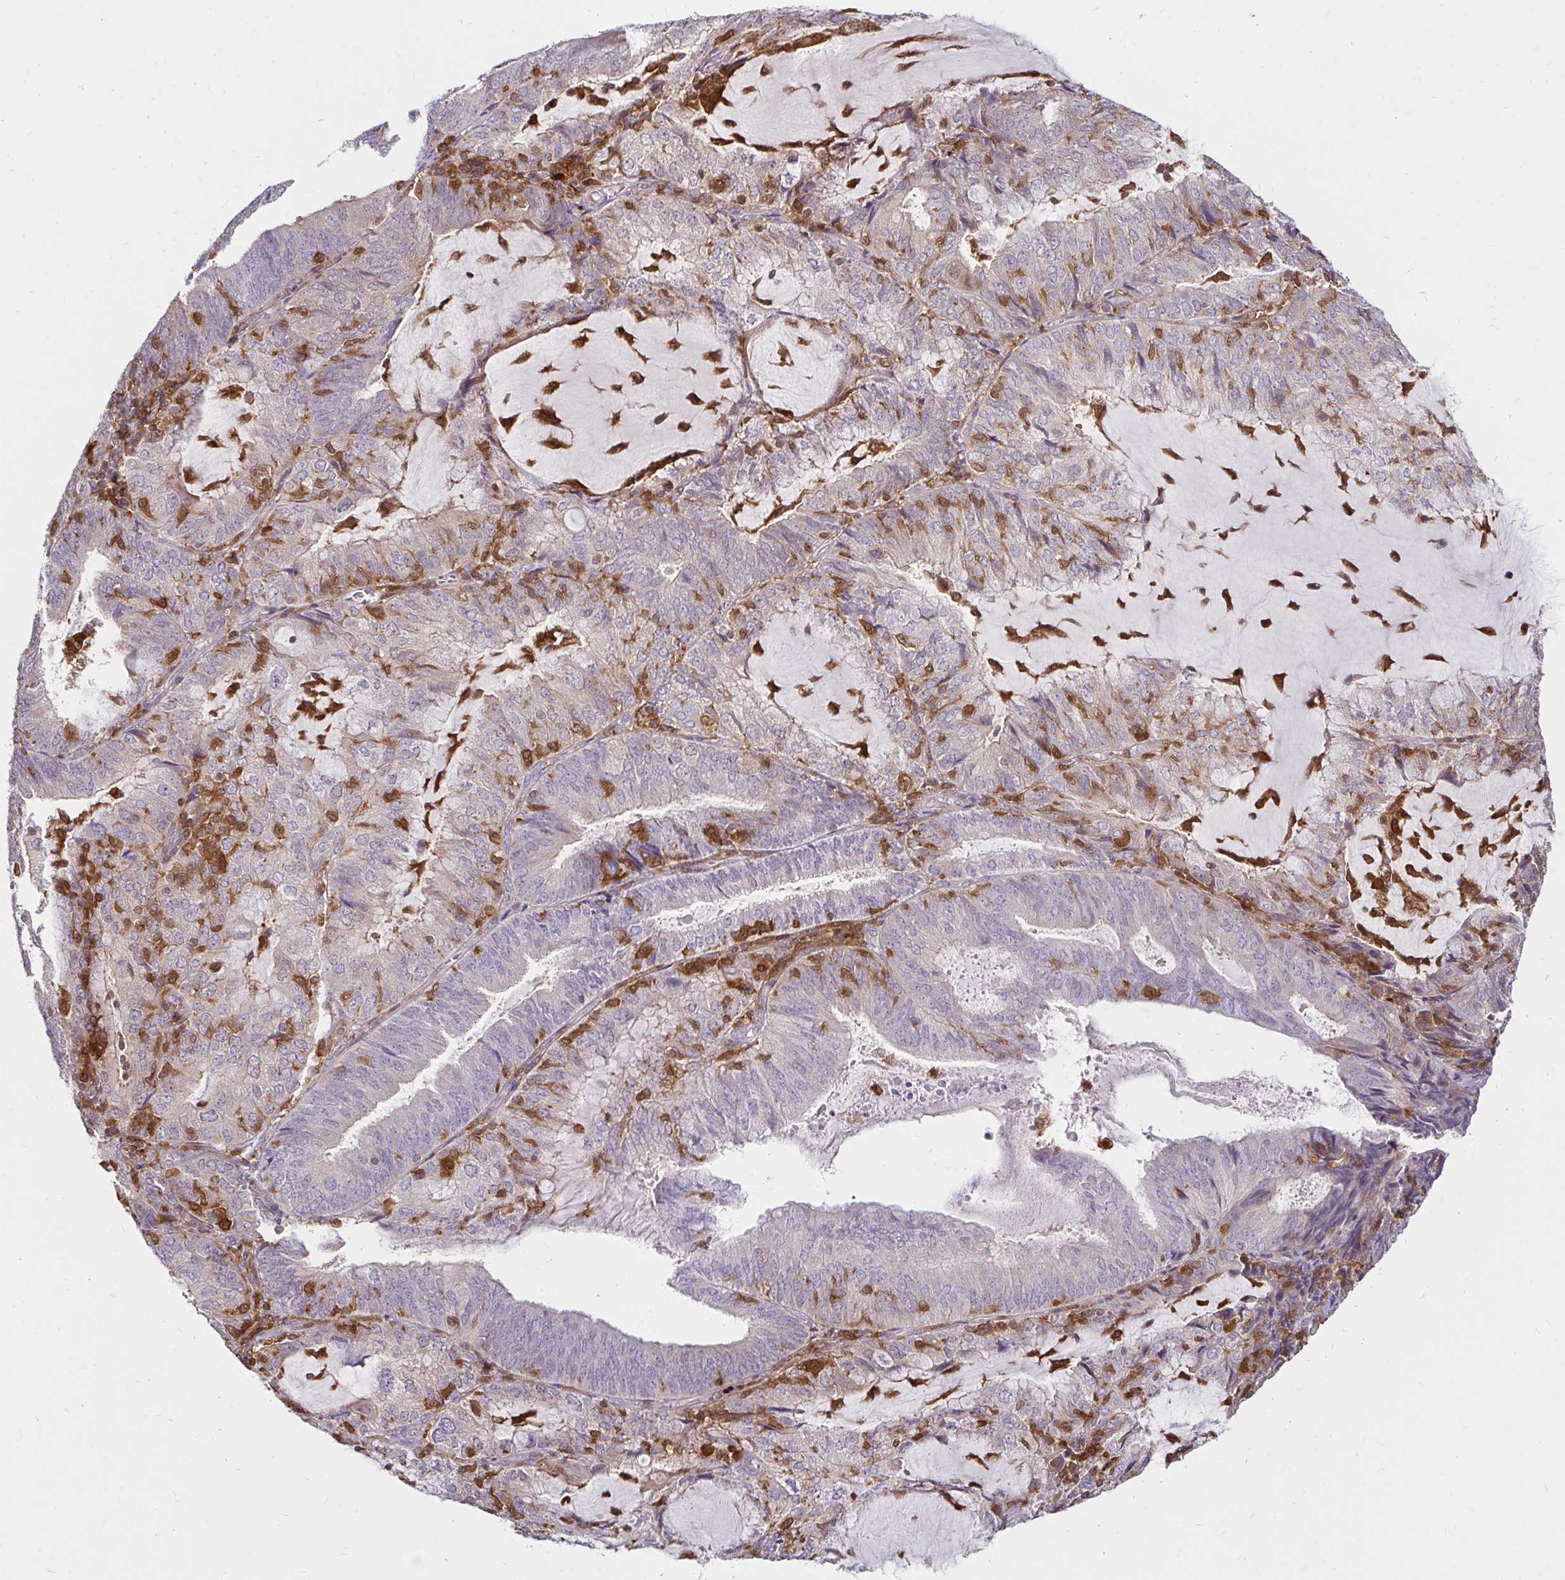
{"staining": {"intensity": "moderate", "quantity": "<25%", "location": "cytoplasmic/membranous"}, "tissue": "endometrial cancer", "cell_type": "Tumor cells", "image_type": "cancer", "snomed": [{"axis": "morphology", "description": "Adenocarcinoma, NOS"}, {"axis": "topography", "description": "Endometrium"}], "caption": "Moderate cytoplasmic/membranous protein positivity is seen in about <25% of tumor cells in adenocarcinoma (endometrial).", "gene": "PYCARD", "patient": {"sex": "female", "age": 81}}